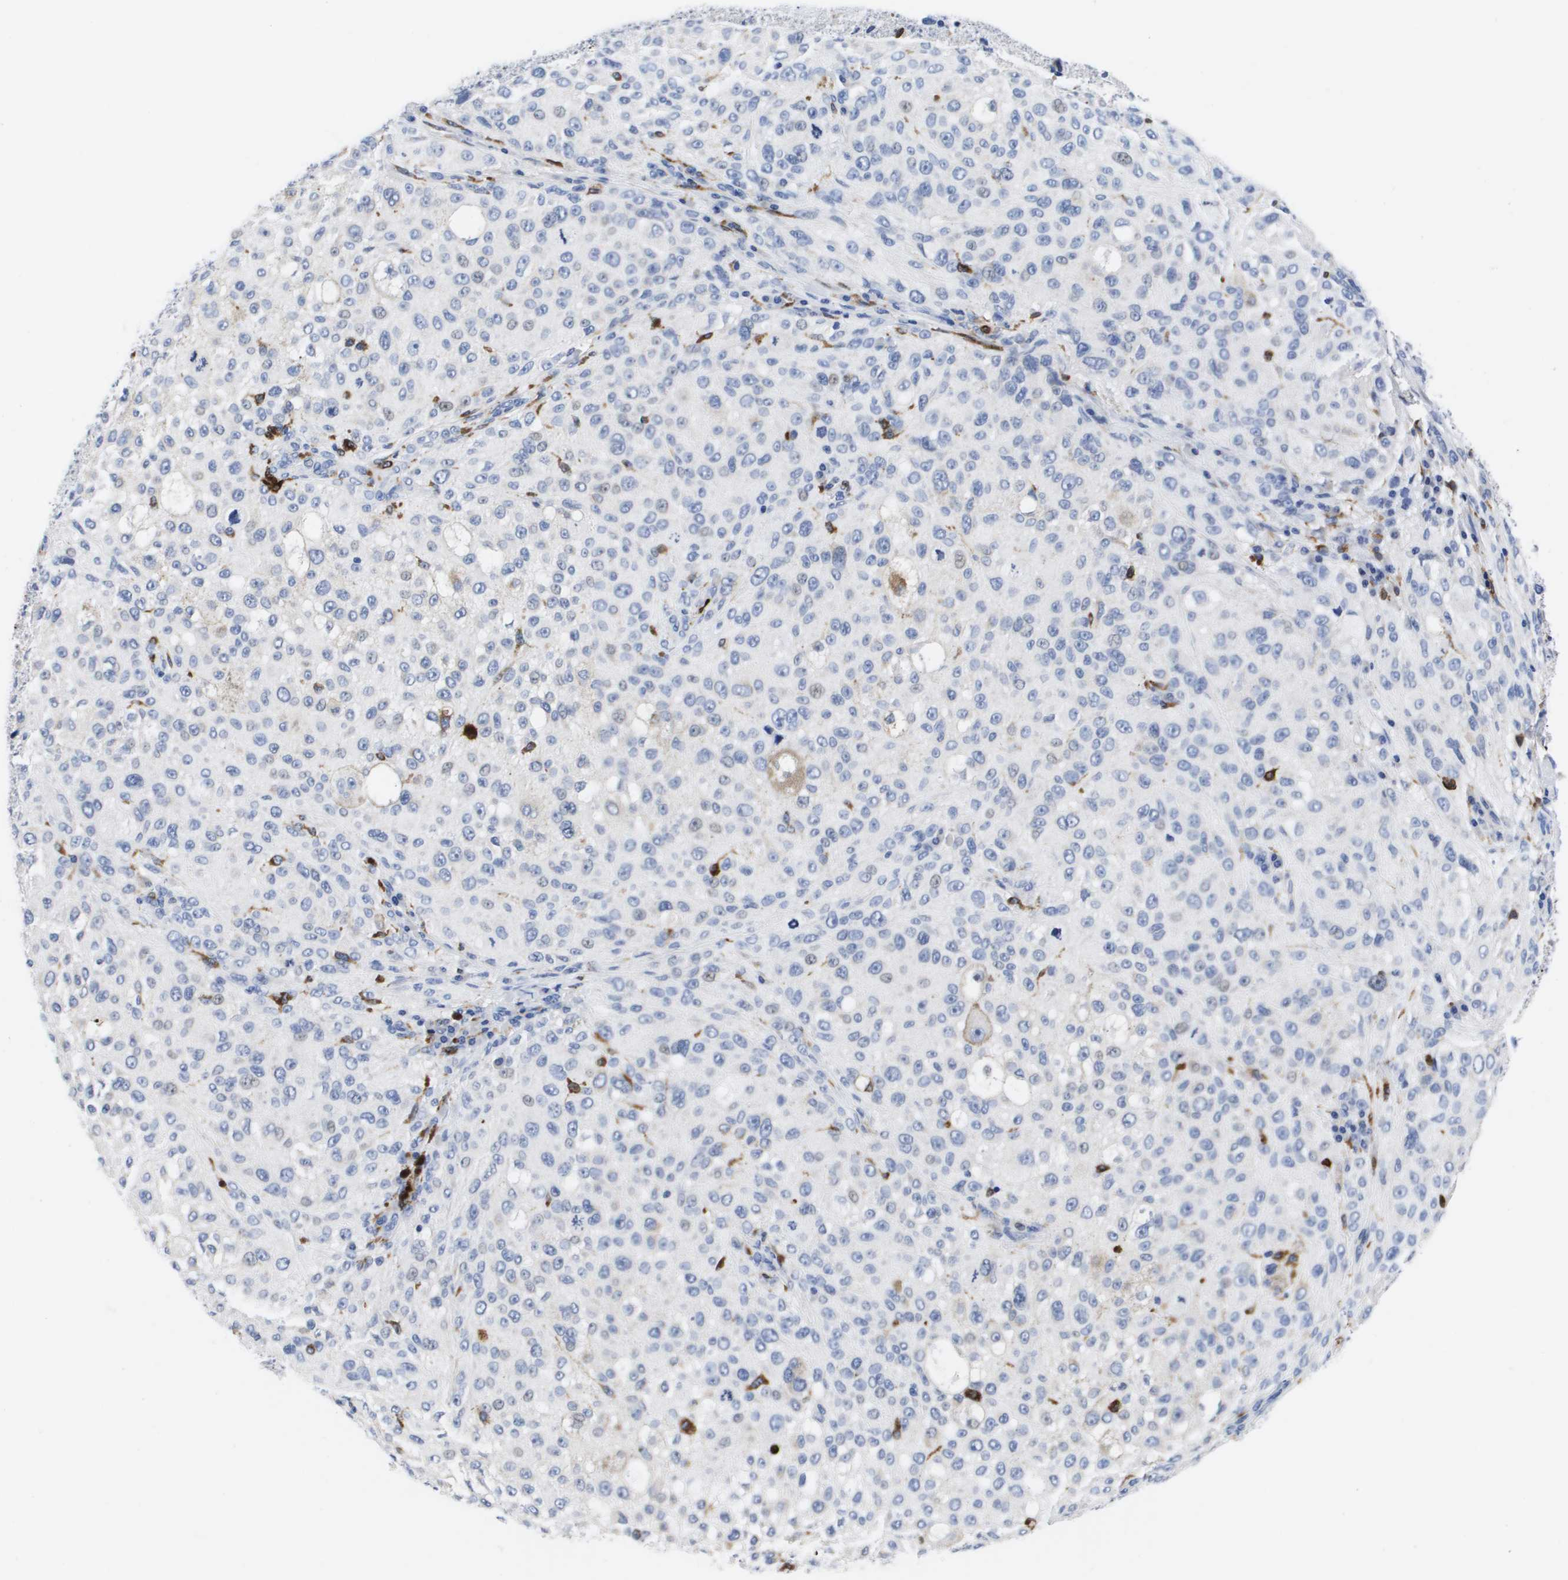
{"staining": {"intensity": "negative", "quantity": "none", "location": "none"}, "tissue": "melanoma", "cell_type": "Tumor cells", "image_type": "cancer", "snomed": [{"axis": "morphology", "description": "Necrosis, NOS"}, {"axis": "morphology", "description": "Malignant melanoma, NOS"}, {"axis": "topography", "description": "Skin"}], "caption": "Tumor cells show no significant protein staining in malignant melanoma. (DAB IHC, high magnification).", "gene": "HMOX1", "patient": {"sex": "female", "age": 87}}